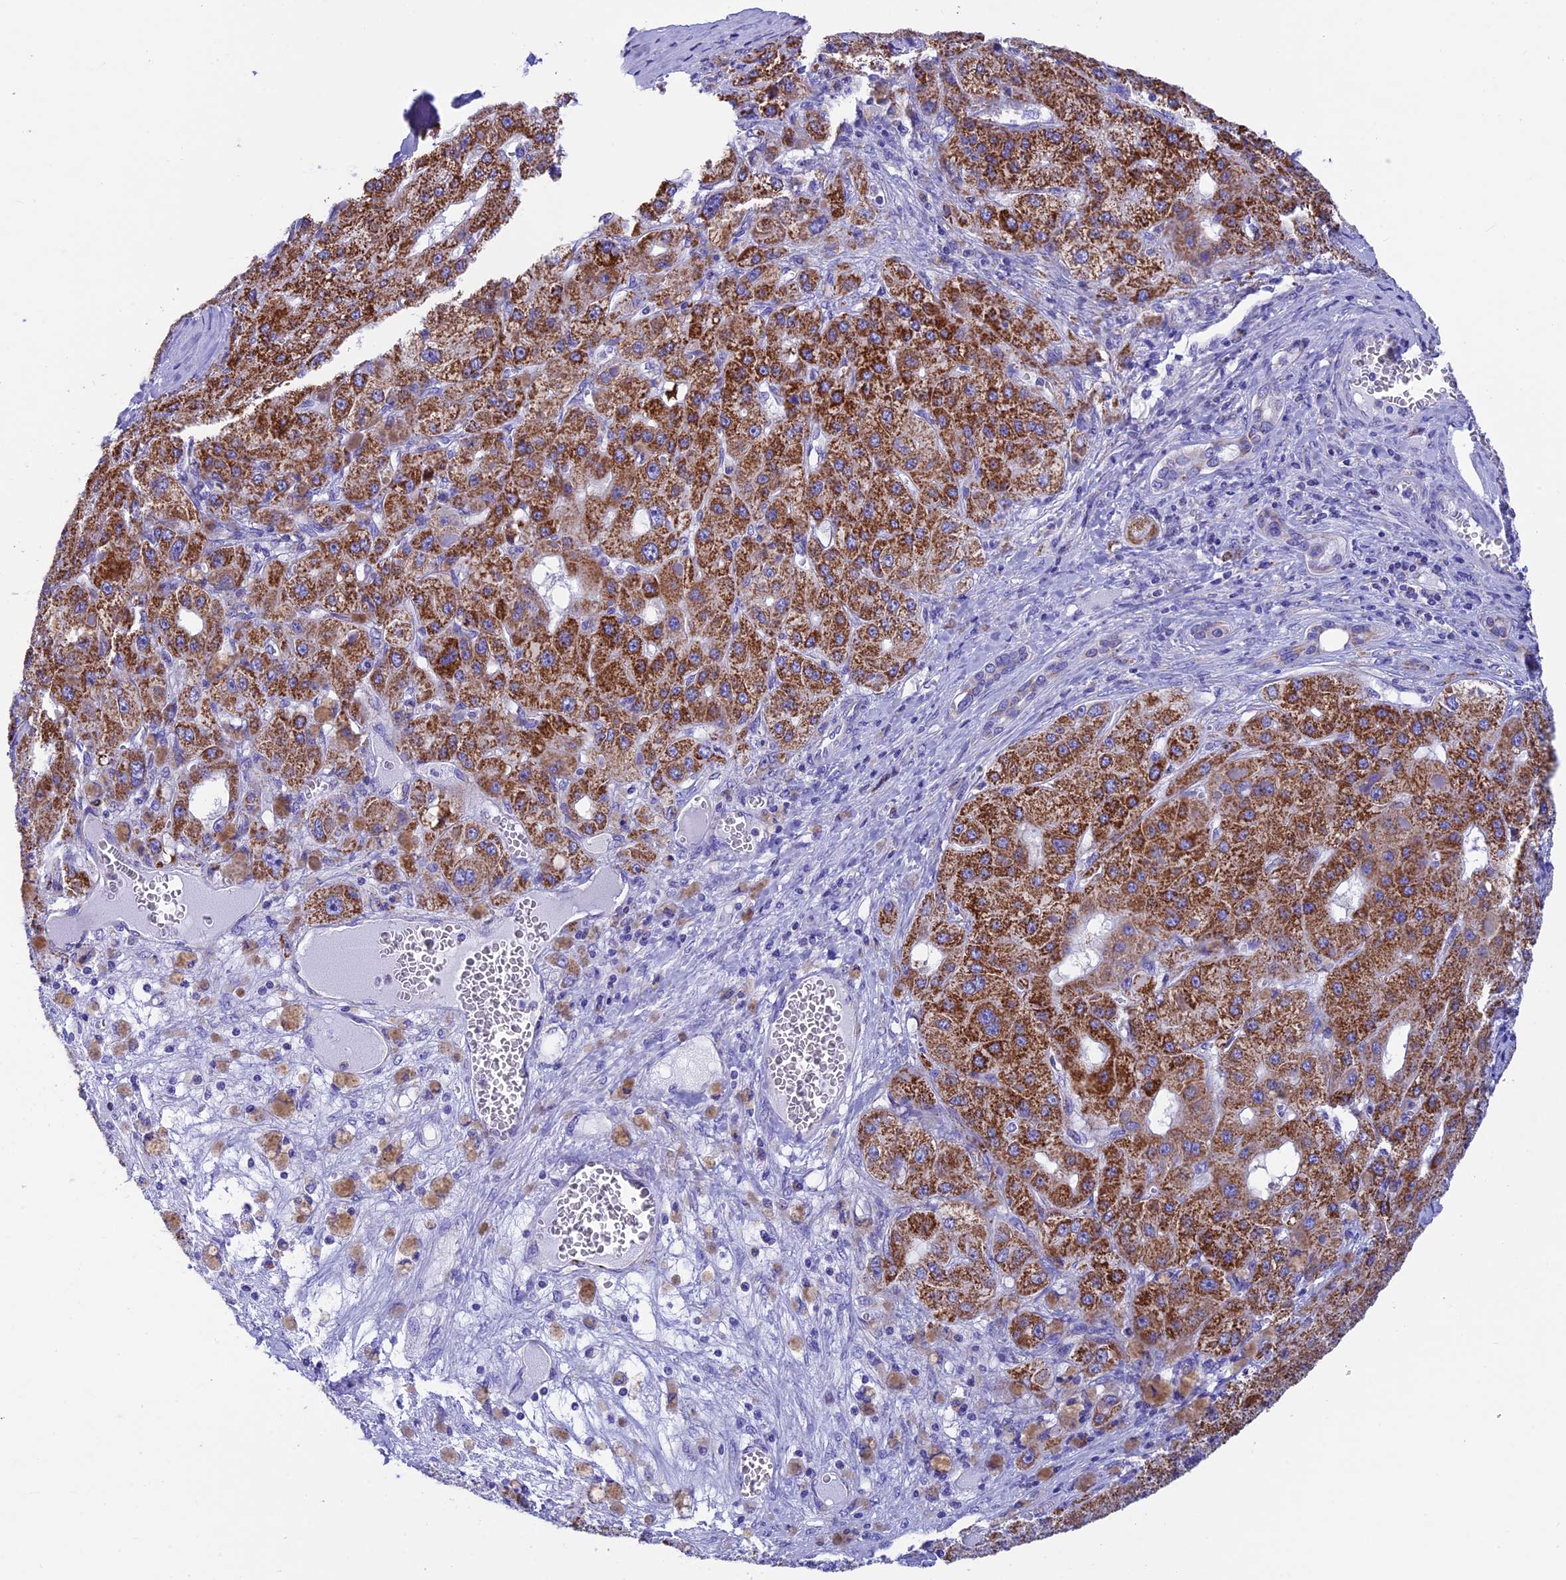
{"staining": {"intensity": "strong", "quantity": "25%-75%", "location": "cytoplasmic/membranous"}, "tissue": "liver cancer", "cell_type": "Tumor cells", "image_type": "cancer", "snomed": [{"axis": "morphology", "description": "Carcinoma, Hepatocellular, NOS"}, {"axis": "topography", "description": "Liver"}], "caption": "An image showing strong cytoplasmic/membranous expression in approximately 25%-75% of tumor cells in liver cancer, as visualized by brown immunohistochemical staining.", "gene": "SLC8B1", "patient": {"sex": "female", "age": 73}}